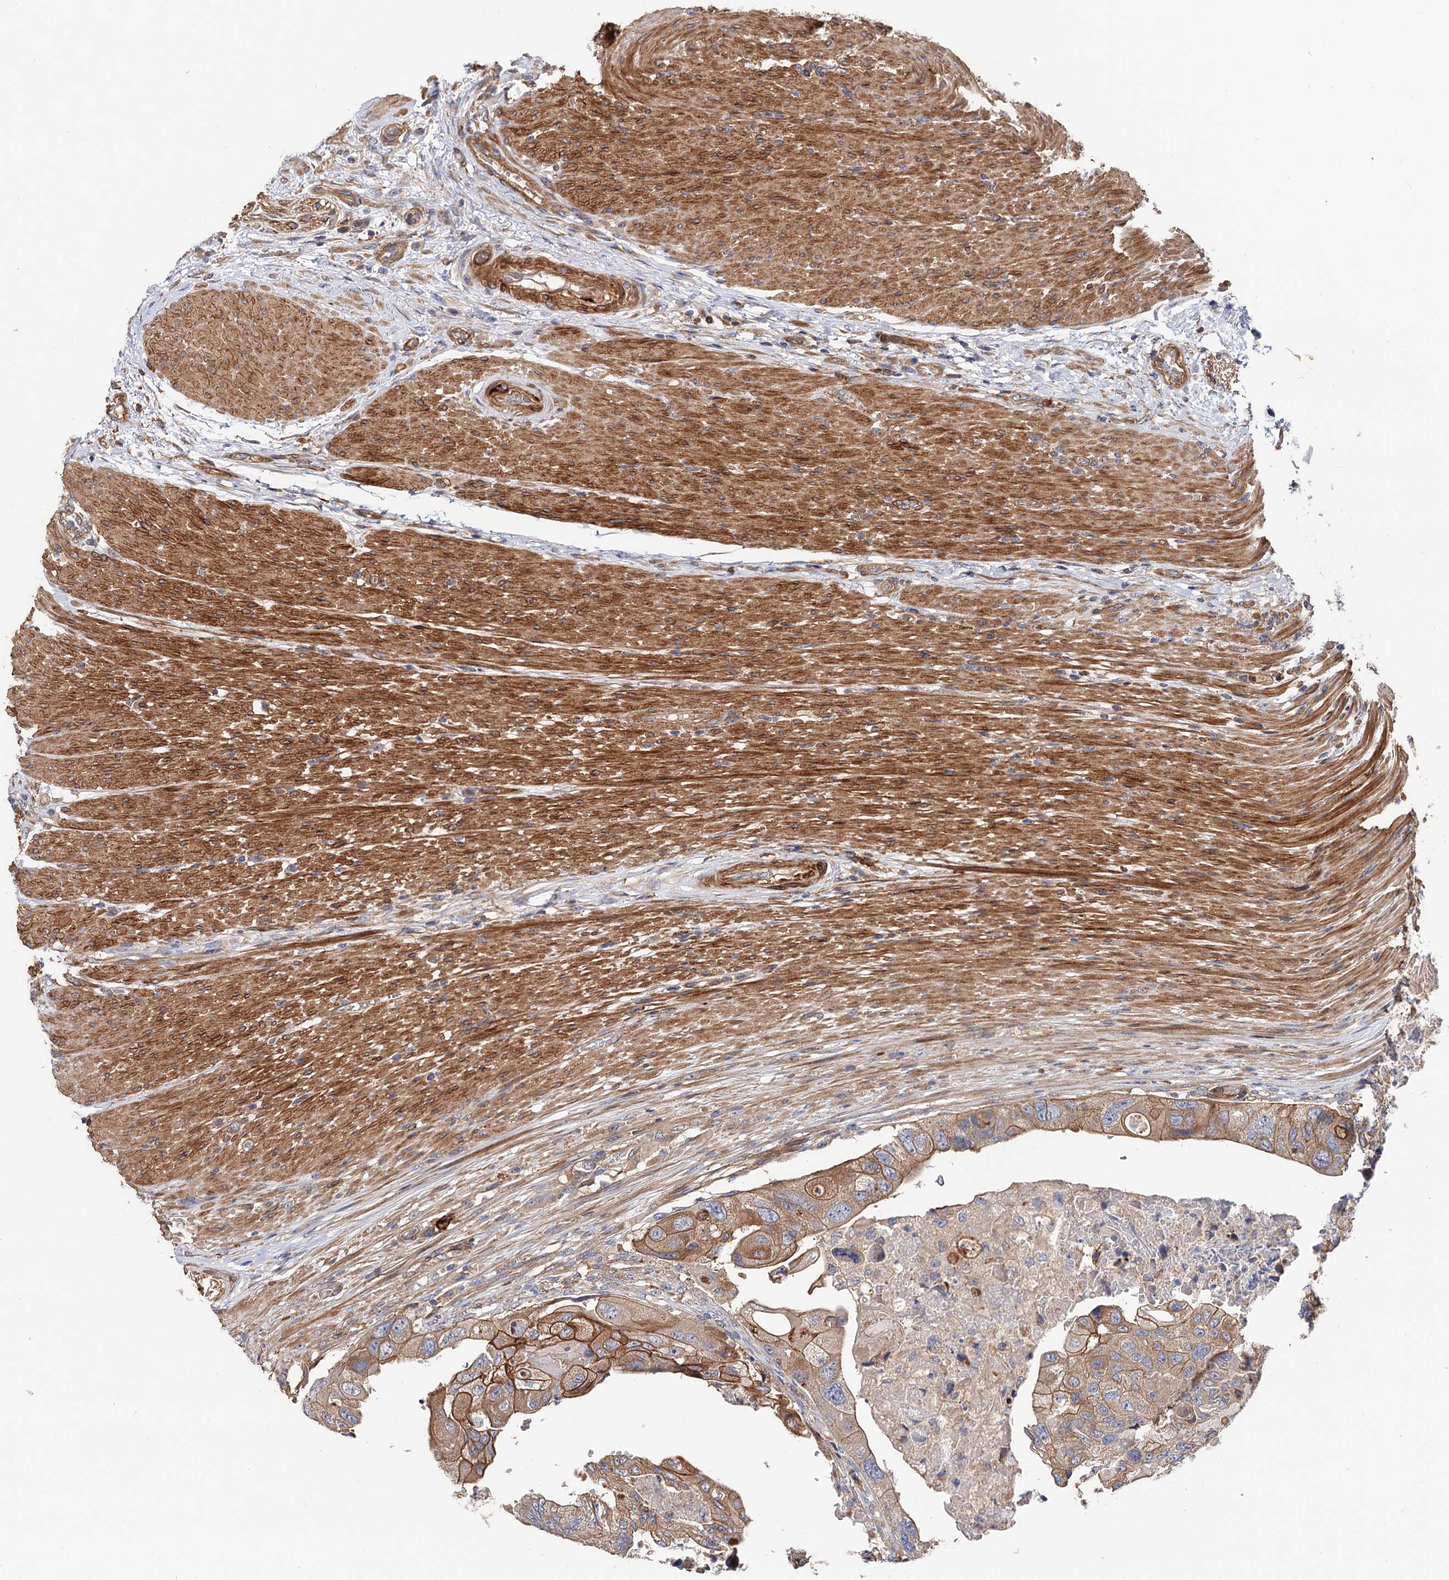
{"staining": {"intensity": "moderate", "quantity": "25%-75%", "location": "cytoplasmic/membranous"}, "tissue": "colorectal cancer", "cell_type": "Tumor cells", "image_type": "cancer", "snomed": [{"axis": "morphology", "description": "Adenocarcinoma, NOS"}, {"axis": "topography", "description": "Rectum"}], "caption": "Colorectal cancer was stained to show a protein in brown. There is medium levels of moderate cytoplasmic/membranous expression in about 25%-75% of tumor cells.", "gene": "CSAD", "patient": {"sex": "male", "age": 63}}